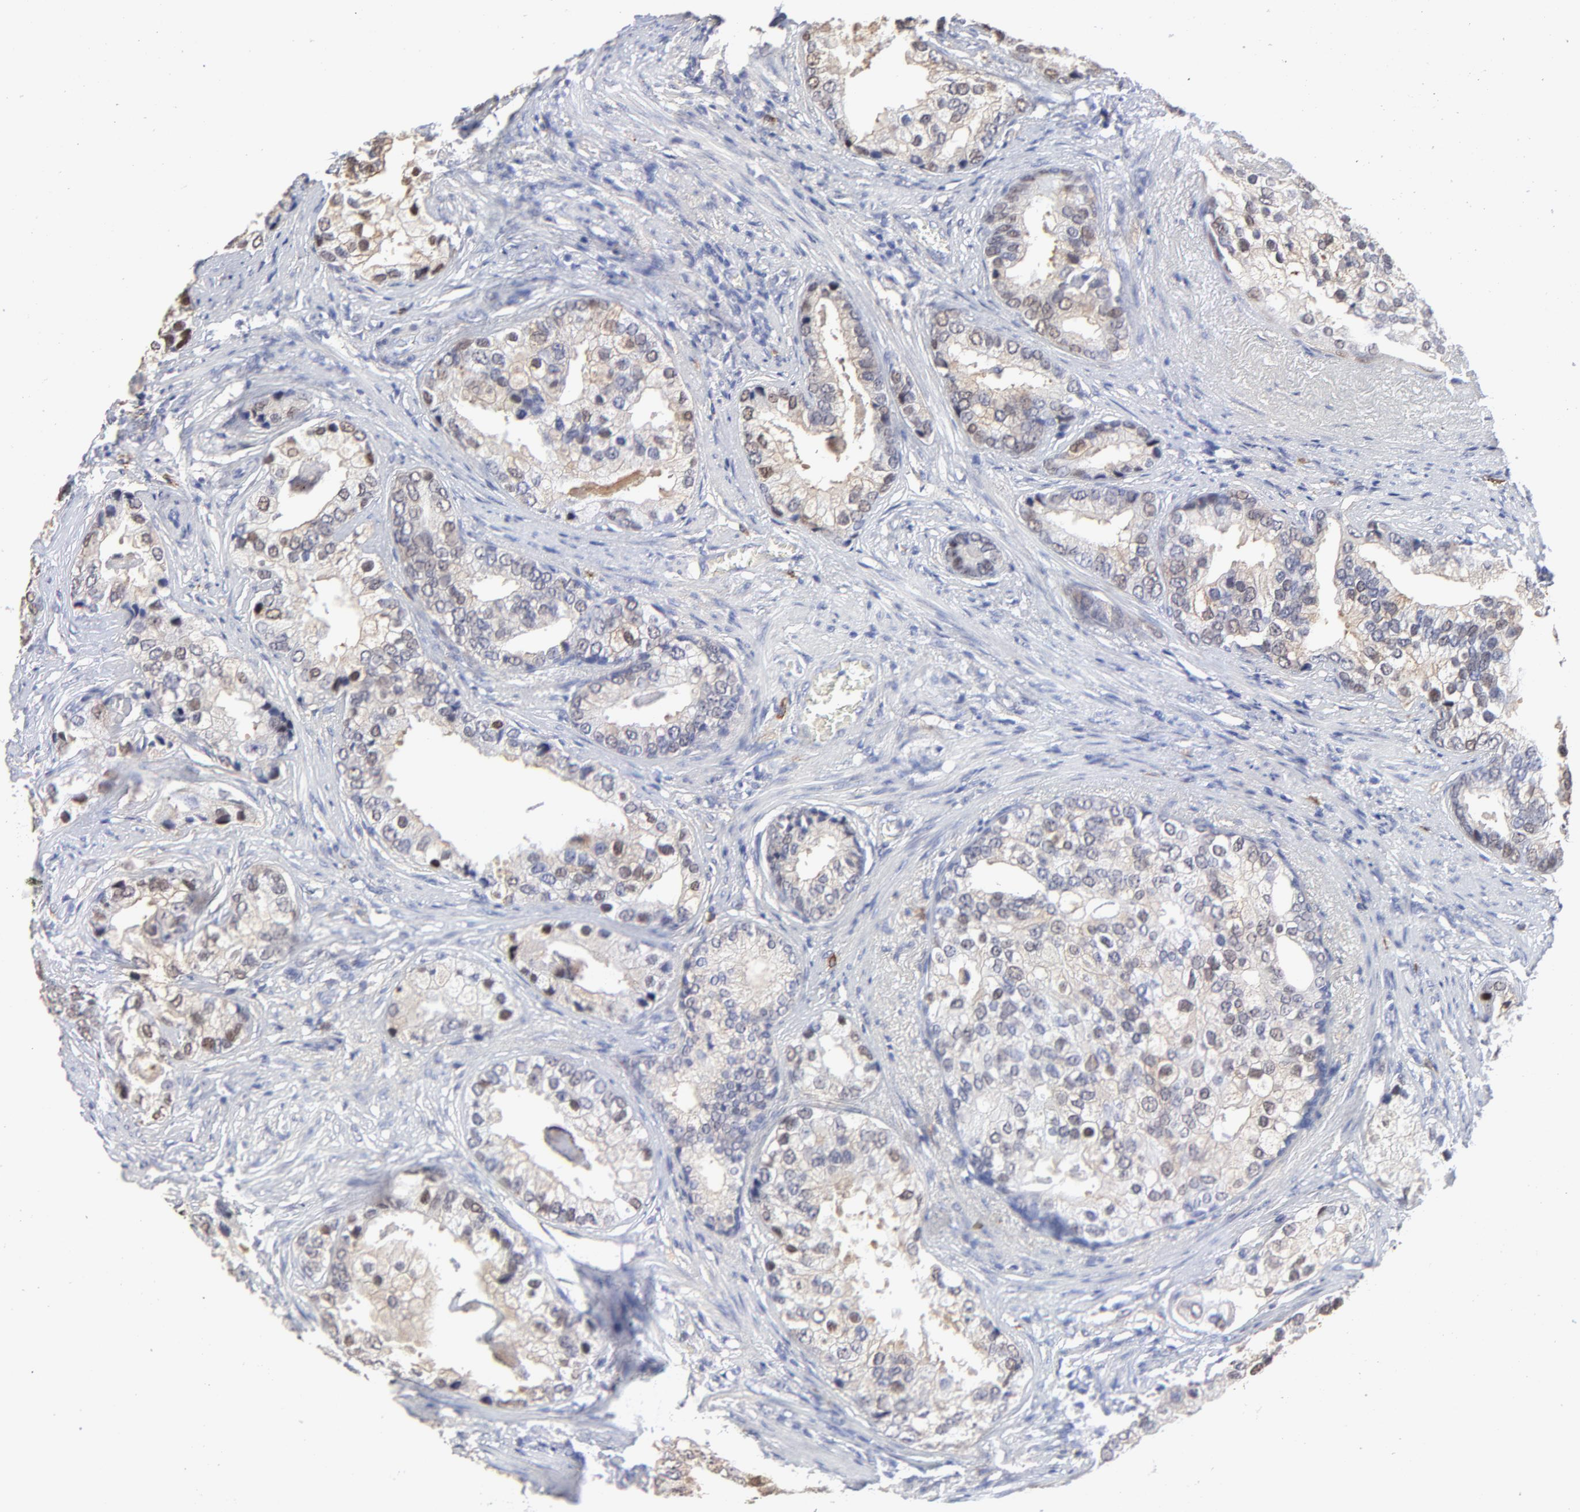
{"staining": {"intensity": "moderate", "quantity": "25%-75%", "location": "cytoplasmic/membranous,nuclear"}, "tissue": "prostate cancer", "cell_type": "Tumor cells", "image_type": "cancer", "snomed": [{"axis": "morphology", "description": "Adenocarcinoma, Low grade"}, {"axis": "topography", "description": "Prostate"}], "caption": "This image shows prostate cancer (adenocarcinoma (low-grade)) stained with immunohistochemistry to label a protein in brown. The cytoplasmic/membranous and nuclear of tumor cells show moderate positivity for the protein. Nuclei are counter-stained blue.", "gene": "SMARCA1", "patient": {"sex": "male", "age": 71}}